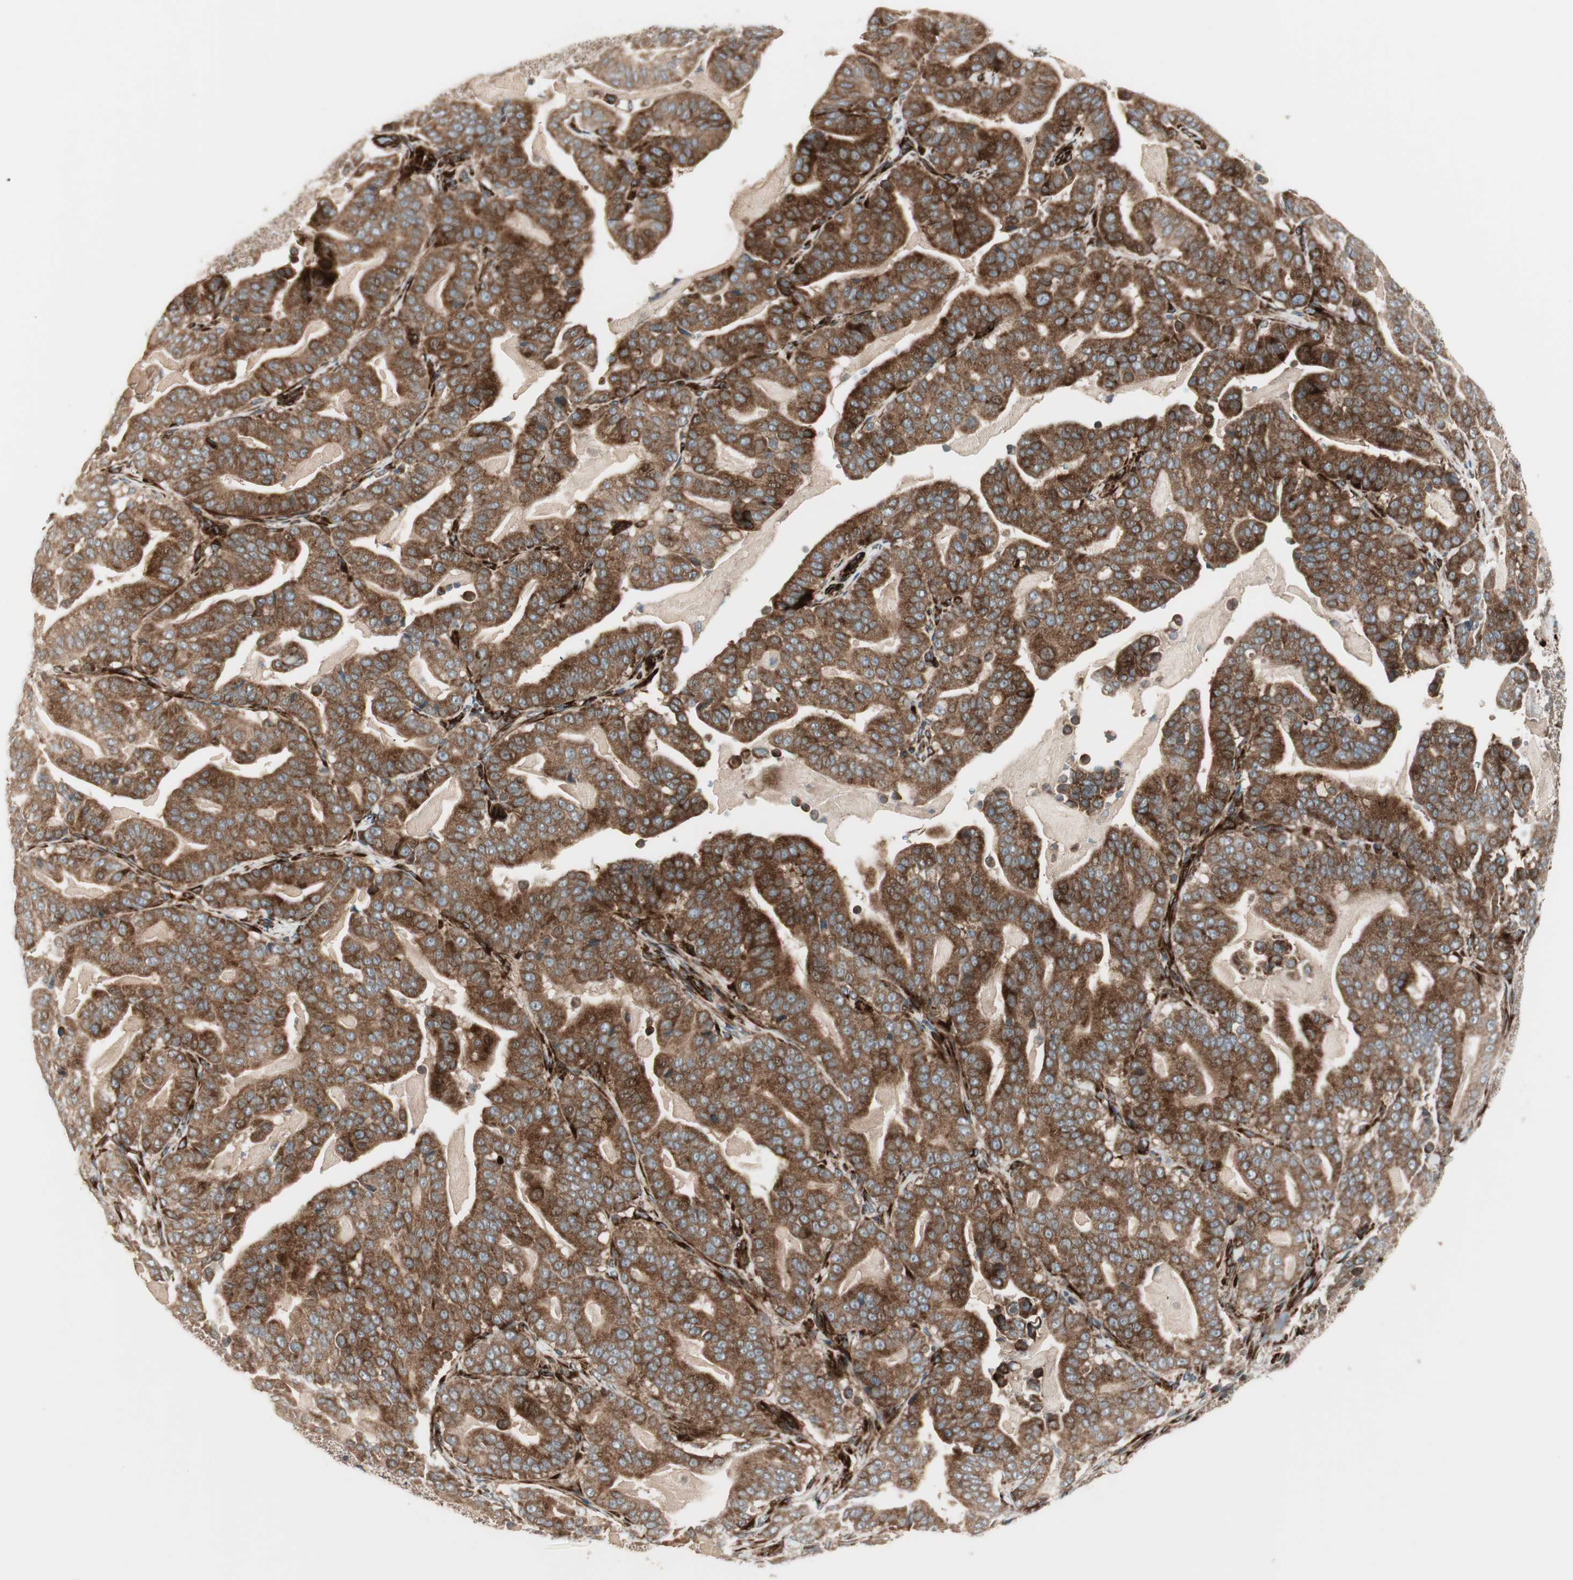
{"staining": {"intensity": "strong", "quantity": ">75%", "location": "cytoplasmic/membranous"}, "tissue": "pancreatic cancer", "cell_type": "Tumor cells", "image_type": "cancer", "snomed": [{"axis": "morphology", "description": "Adenocarcinoma, NOS"}, {"axis": "topography", "description": "Pancreas"}], "caption": "Strong cytoplasmic/membranous expression for a protein is identified in approximately >75% of tumor cells of pancreatic cancer (adenocarcinoma) using immunohistochemistry (IHC).", "gene": "PPP2R5E", "patient": {"sex": "male", "age": 63}}